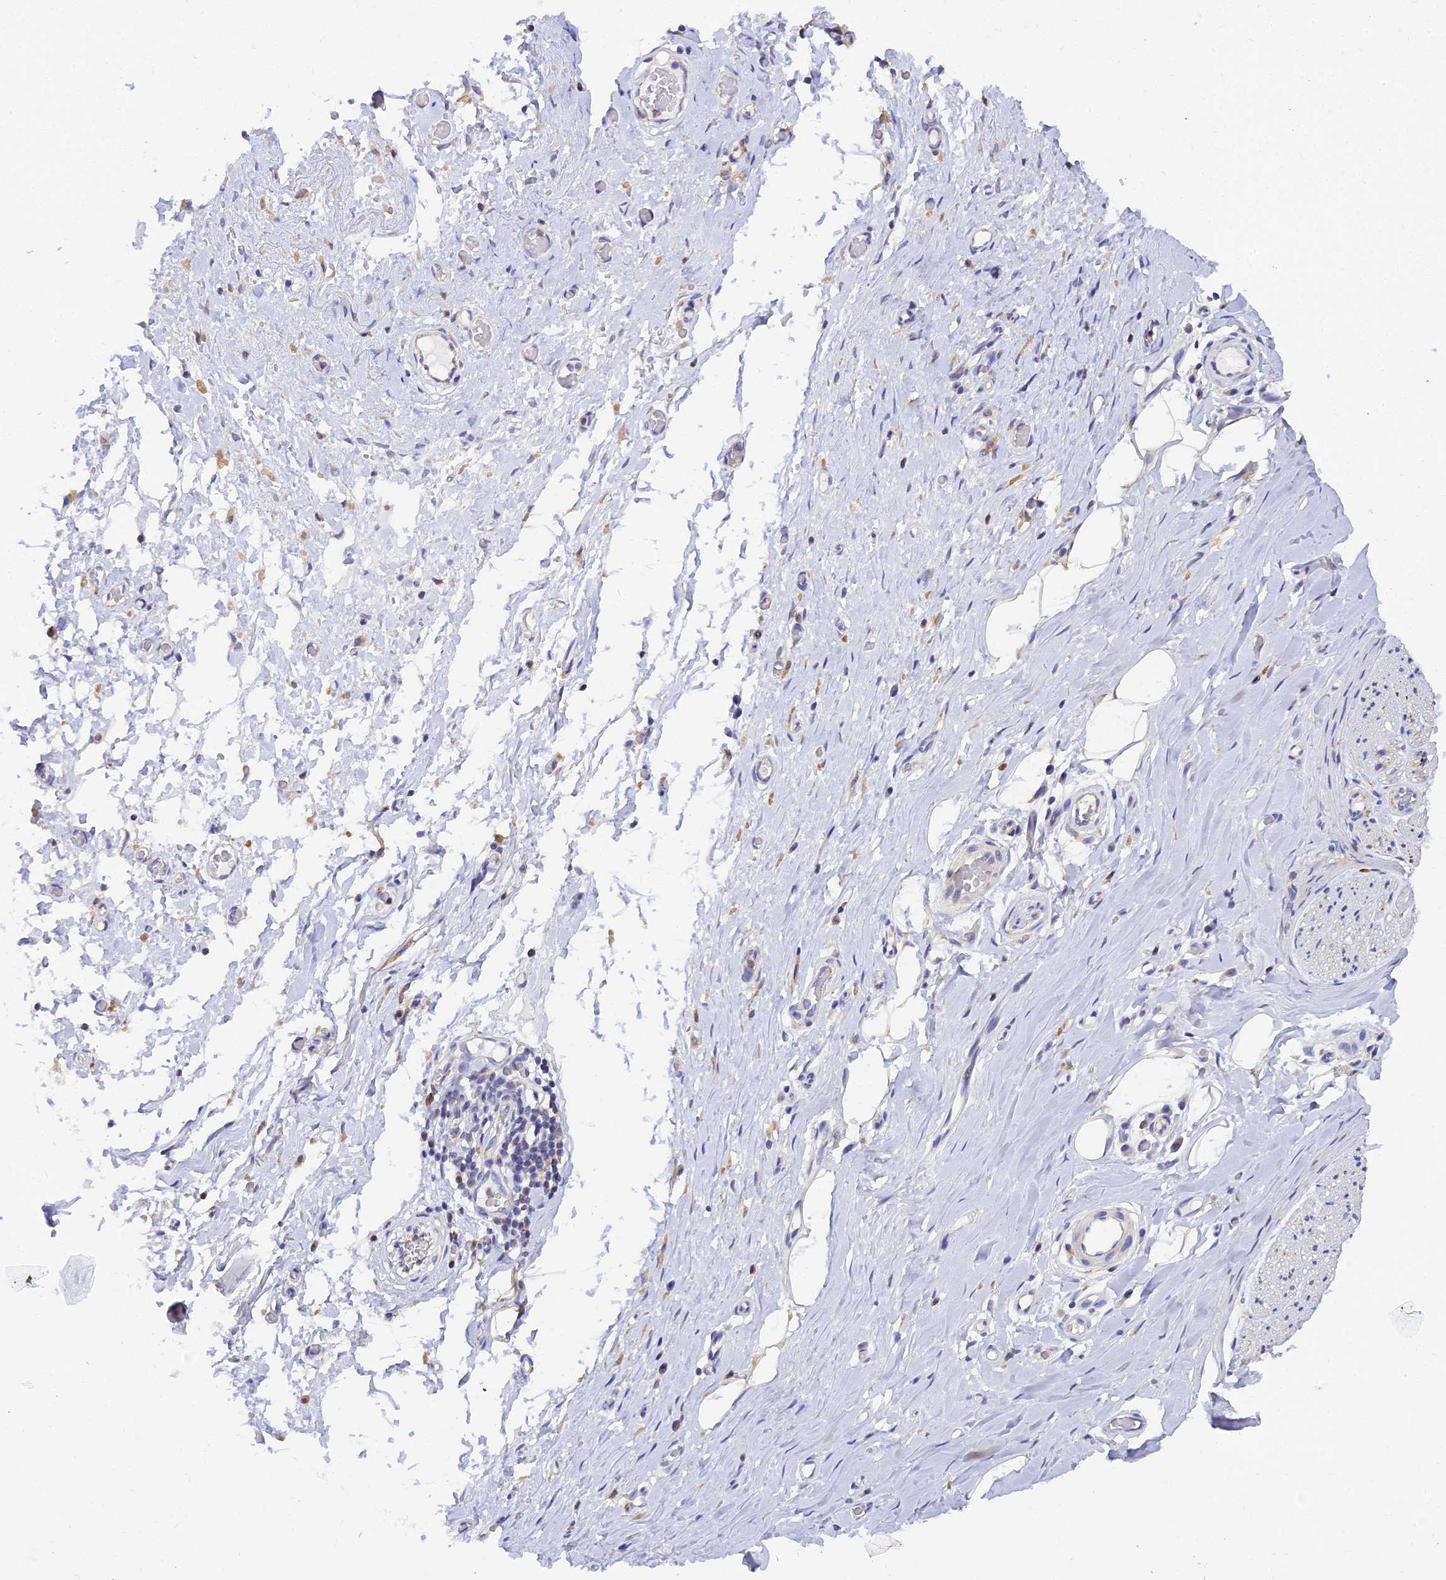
{"staining": {"intensity": "negative", "quantity": "none", "location": "none"}, "tissue": "adipose tissue", "cell_type": "Adipocytes", "image_type": "normal", "snomed": [{"axis": "morphology", "description": "Normal tissue, NOS"}, {"axis": "morphology", "description": "Adenocarcinoma, NOS"}, {"axis": "topography", "description": "Esophagus"}, {"axis": "topography", "description": "Stomach, upper"}, {"axis": "topography", "description": "Peripheral nerve tissue"}], "caption": "DAB (3,3'-diaminobenzidine) immunohistochemical staining of benign adipose tissue demonstrates no significant positivity in adipocytes. (Brightfield microscopy of DAB immunohistochemistry at high magnification).", "gene": "ARL8A", "patient": {"sex": "male", "age": 62}}